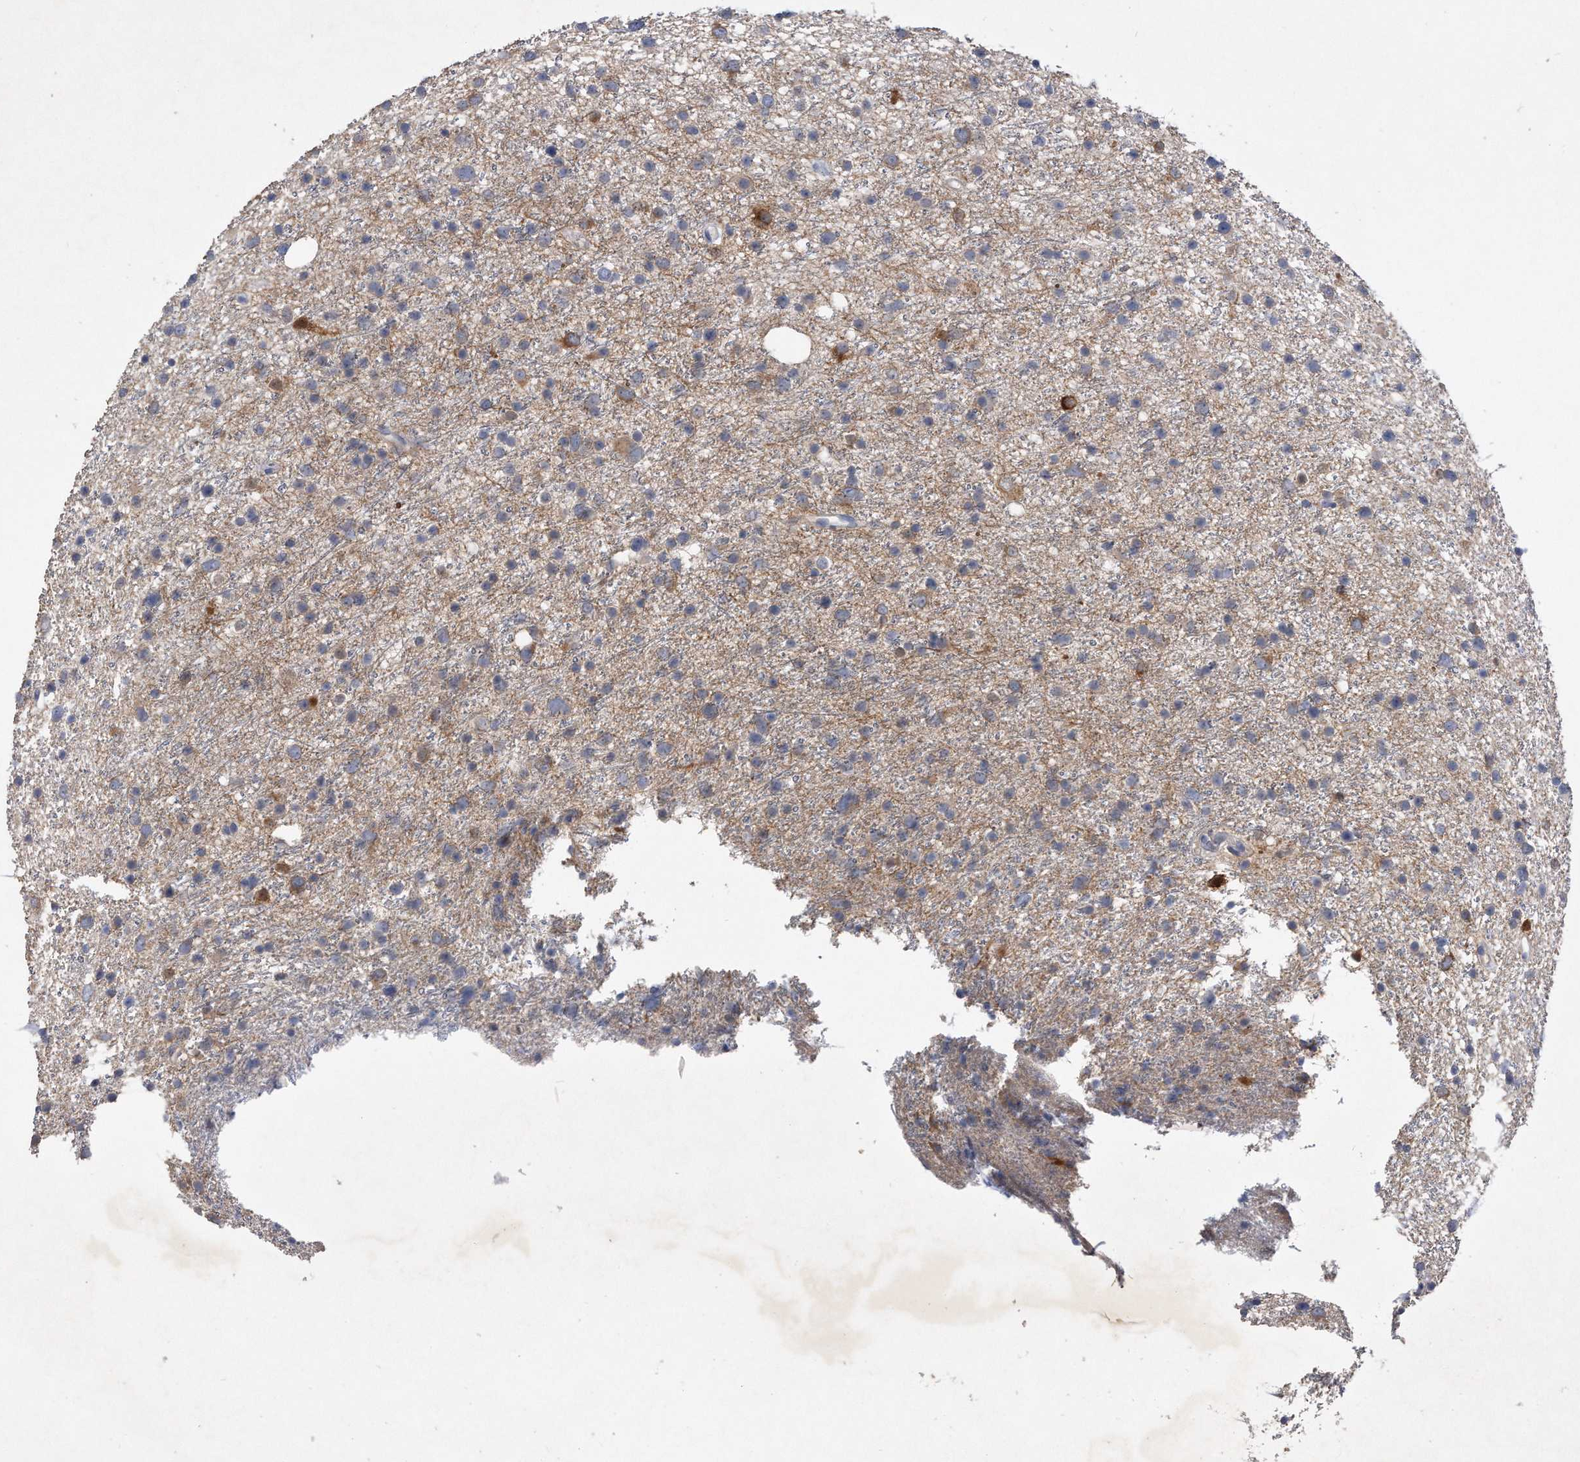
{"staining": {"intensity": "moderate", "quantity": "<25%", "location": "cytoplasmic/membranous"}, "tissue": "glioma", "cell_type": "Tumor cells", "image_type": "cancer", "snomed": [{"axis": "morphology", "description": "Glioma, malignant, Low grade"}, {"axis": "topography", "description": "Cerebral cortex"}], "caption": "Immunohistochemical staining of human malignant low-grade glioma displays moderate cytoplasmic/membranous protein staining in approximately <25% of tumor cells. (DAB (3,3'-diaminobenzidine) IHC with brightfield microscopy, high magnification).", "gene": "ASNS", "patient": {"sex": "female", "age": 39}}